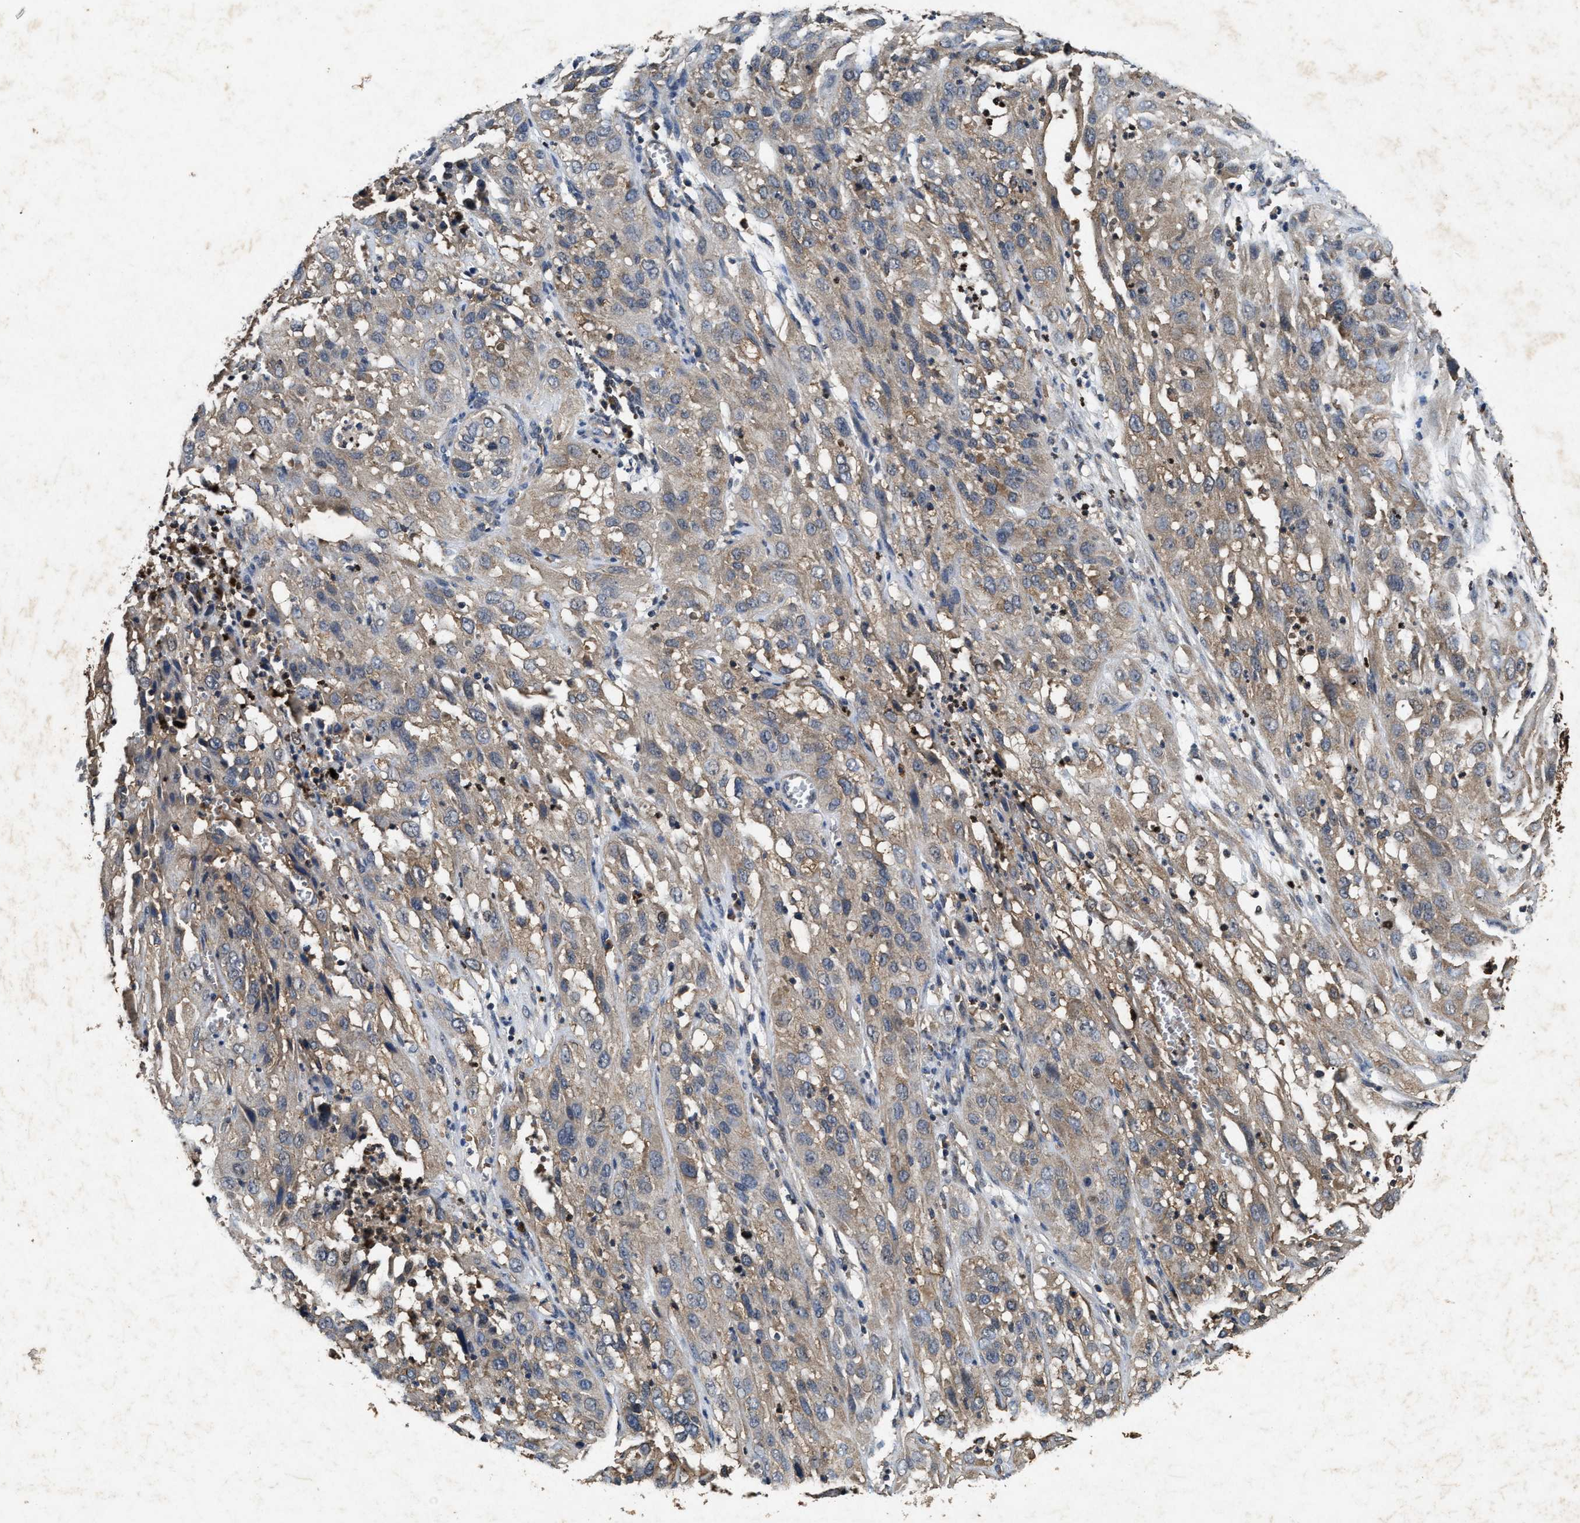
{"staining": {"intensity": "weak", "quantity": "25%-75%", "location": "cytoplasmic/membranous"}, "tissue": "cervical cancer", "cell_type": "Tumor cells", "image_type": "cancer", "snomed": [{"axis": "morphology", "description": "Squamous cell carcinoma, NOS"}, {"axis": "topography", "description": "Cervix"}], "caption": "About 25%-75% of tumor cells in squamous cell carcinoma (cervical) show weak cytoplasmic/membranous protein positivity as visualized by brown immunohistochemical staining.", "gene": "PDAP1", "patient": {"sex": "female", "age": 32}}